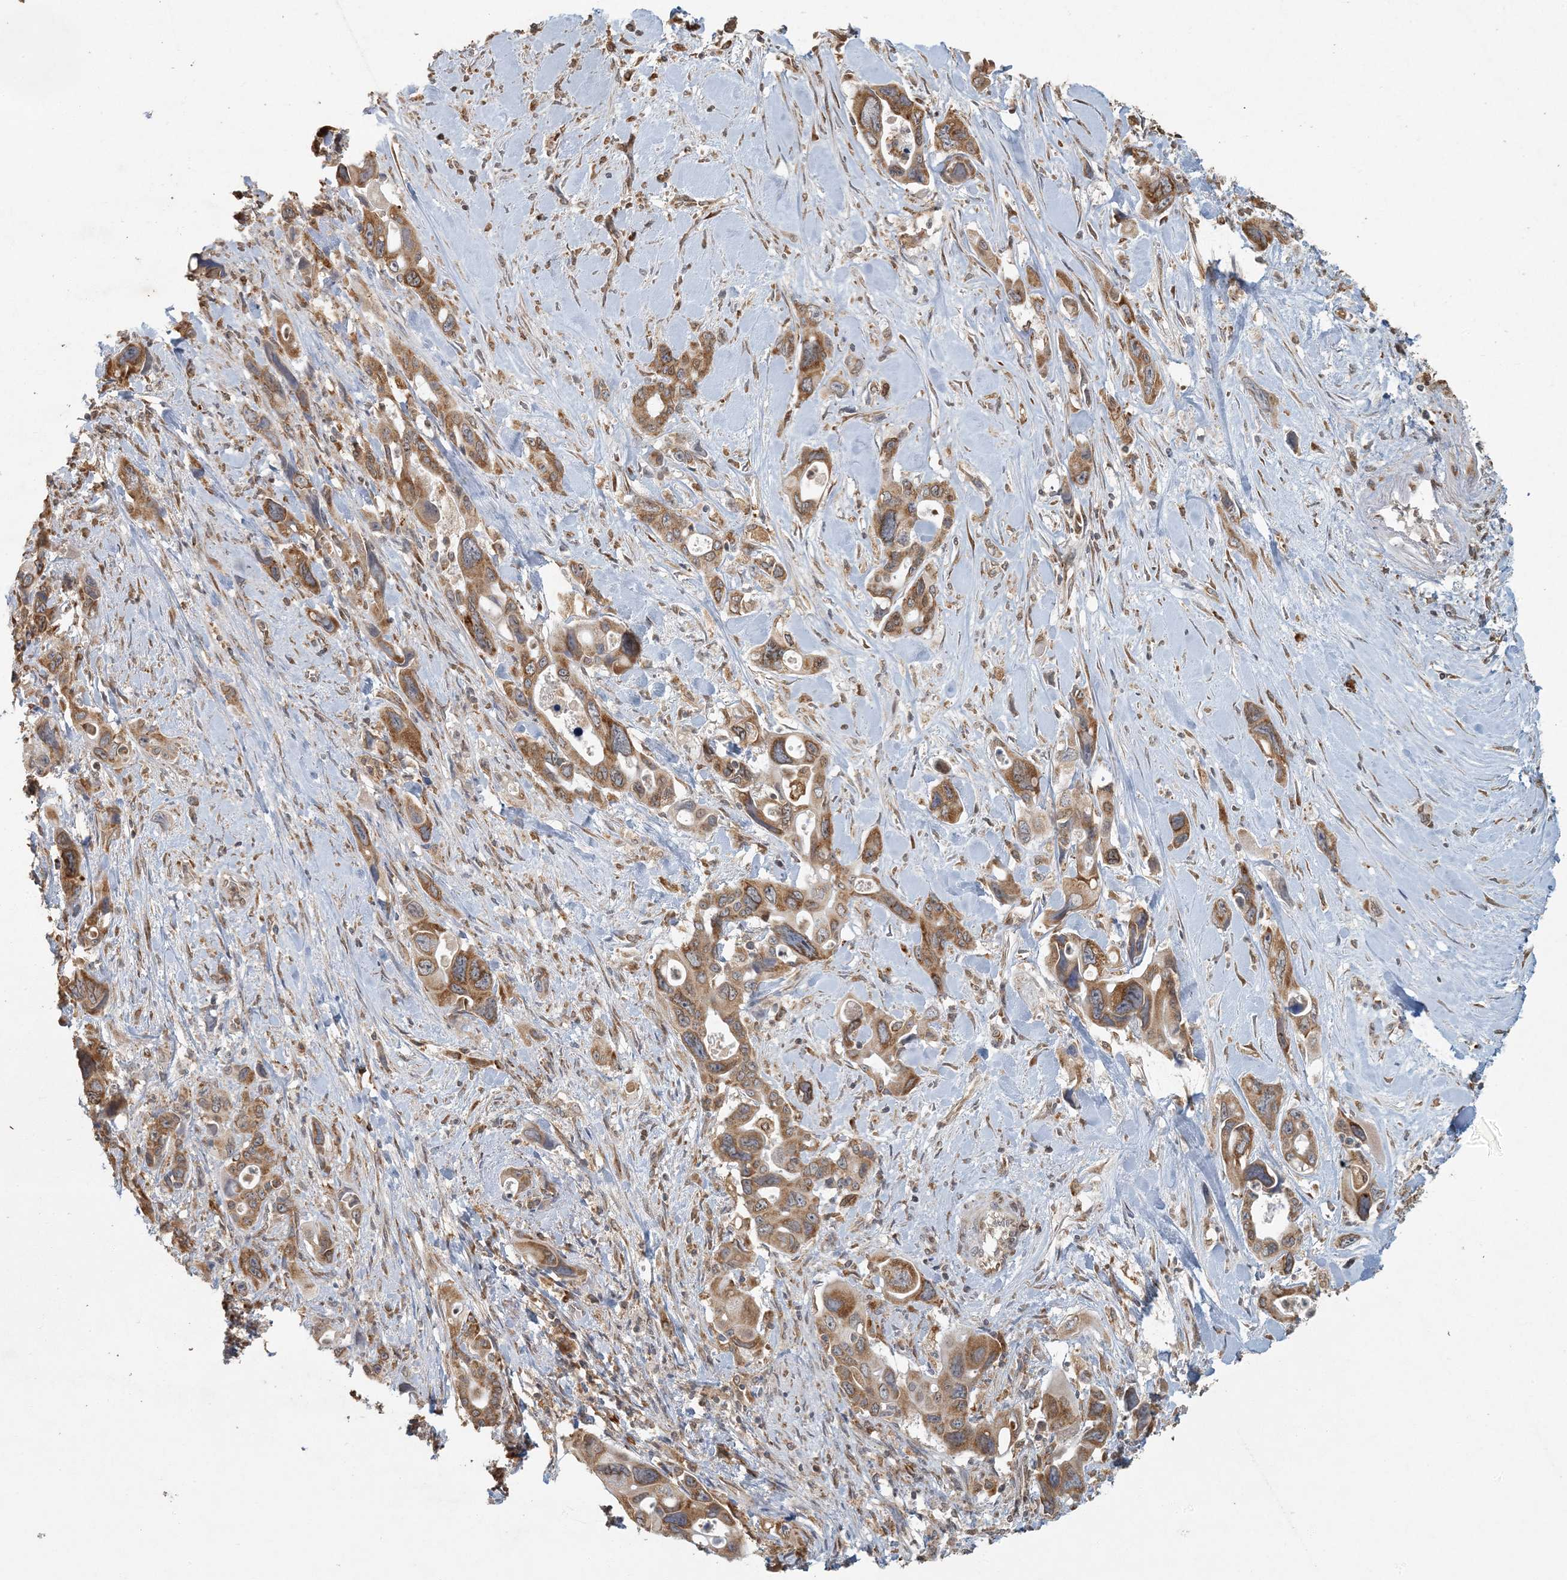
{"staining": {"intensity": "strong", "quantity": ">75%", "location": "cytoplasmic/membranous"}, "tissue": "pancreatic cancer", "cell_type": "Tumor cells", "image_type": "cancer", "snomed": [{"axis": "morphology", "description": "Adenocarcinoma, NOS"}, {"axis": "topography", "description": "Pancreas"}], "caption": "Protein staining of pancreatic adenocarcinoma tissue shows strong cytoplasmic/membranous staining in about >75% of tumor cells.", "gene": "AK9", "patient": {"sex": "male", "age": 46}}